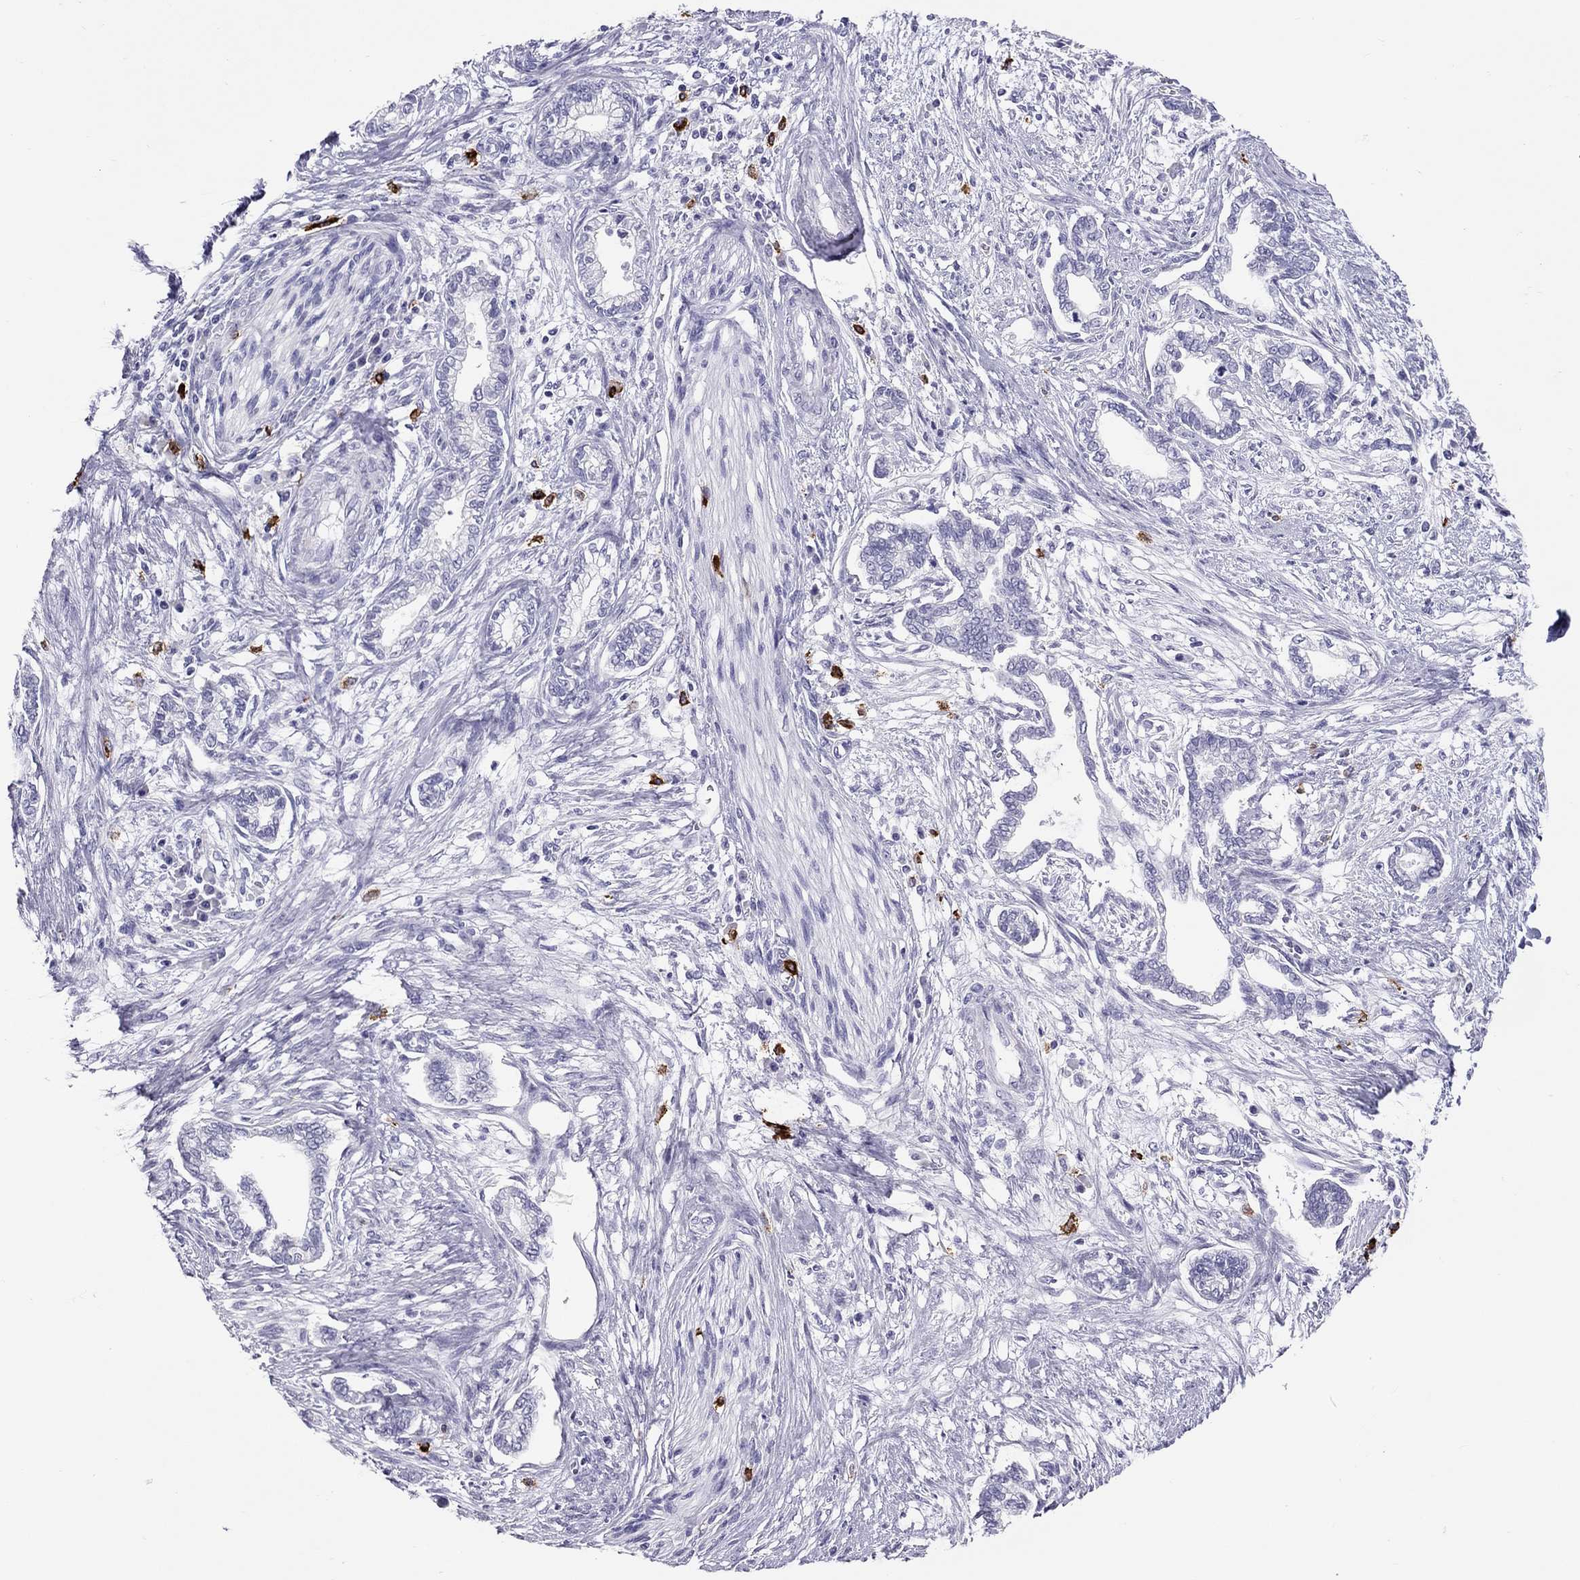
{"staining": {"intensity": "negative", "quantity": "none", "location": "none"}, "tissue": "cervical cancer", "cell_type": "Tumor cells", "image_type": "cancer", "snomed": [{"axis": "morphology", "description": "Adenocarcinoma, NOS"}, {"axis": "topography", "description": "Cervix"}], "caption": "This is an IHC histopathology image of human cervical cancer. There is no positivity in tumor cells.", "gene": "IL17REL", "patient": {"sex": "female", "age": 62}}